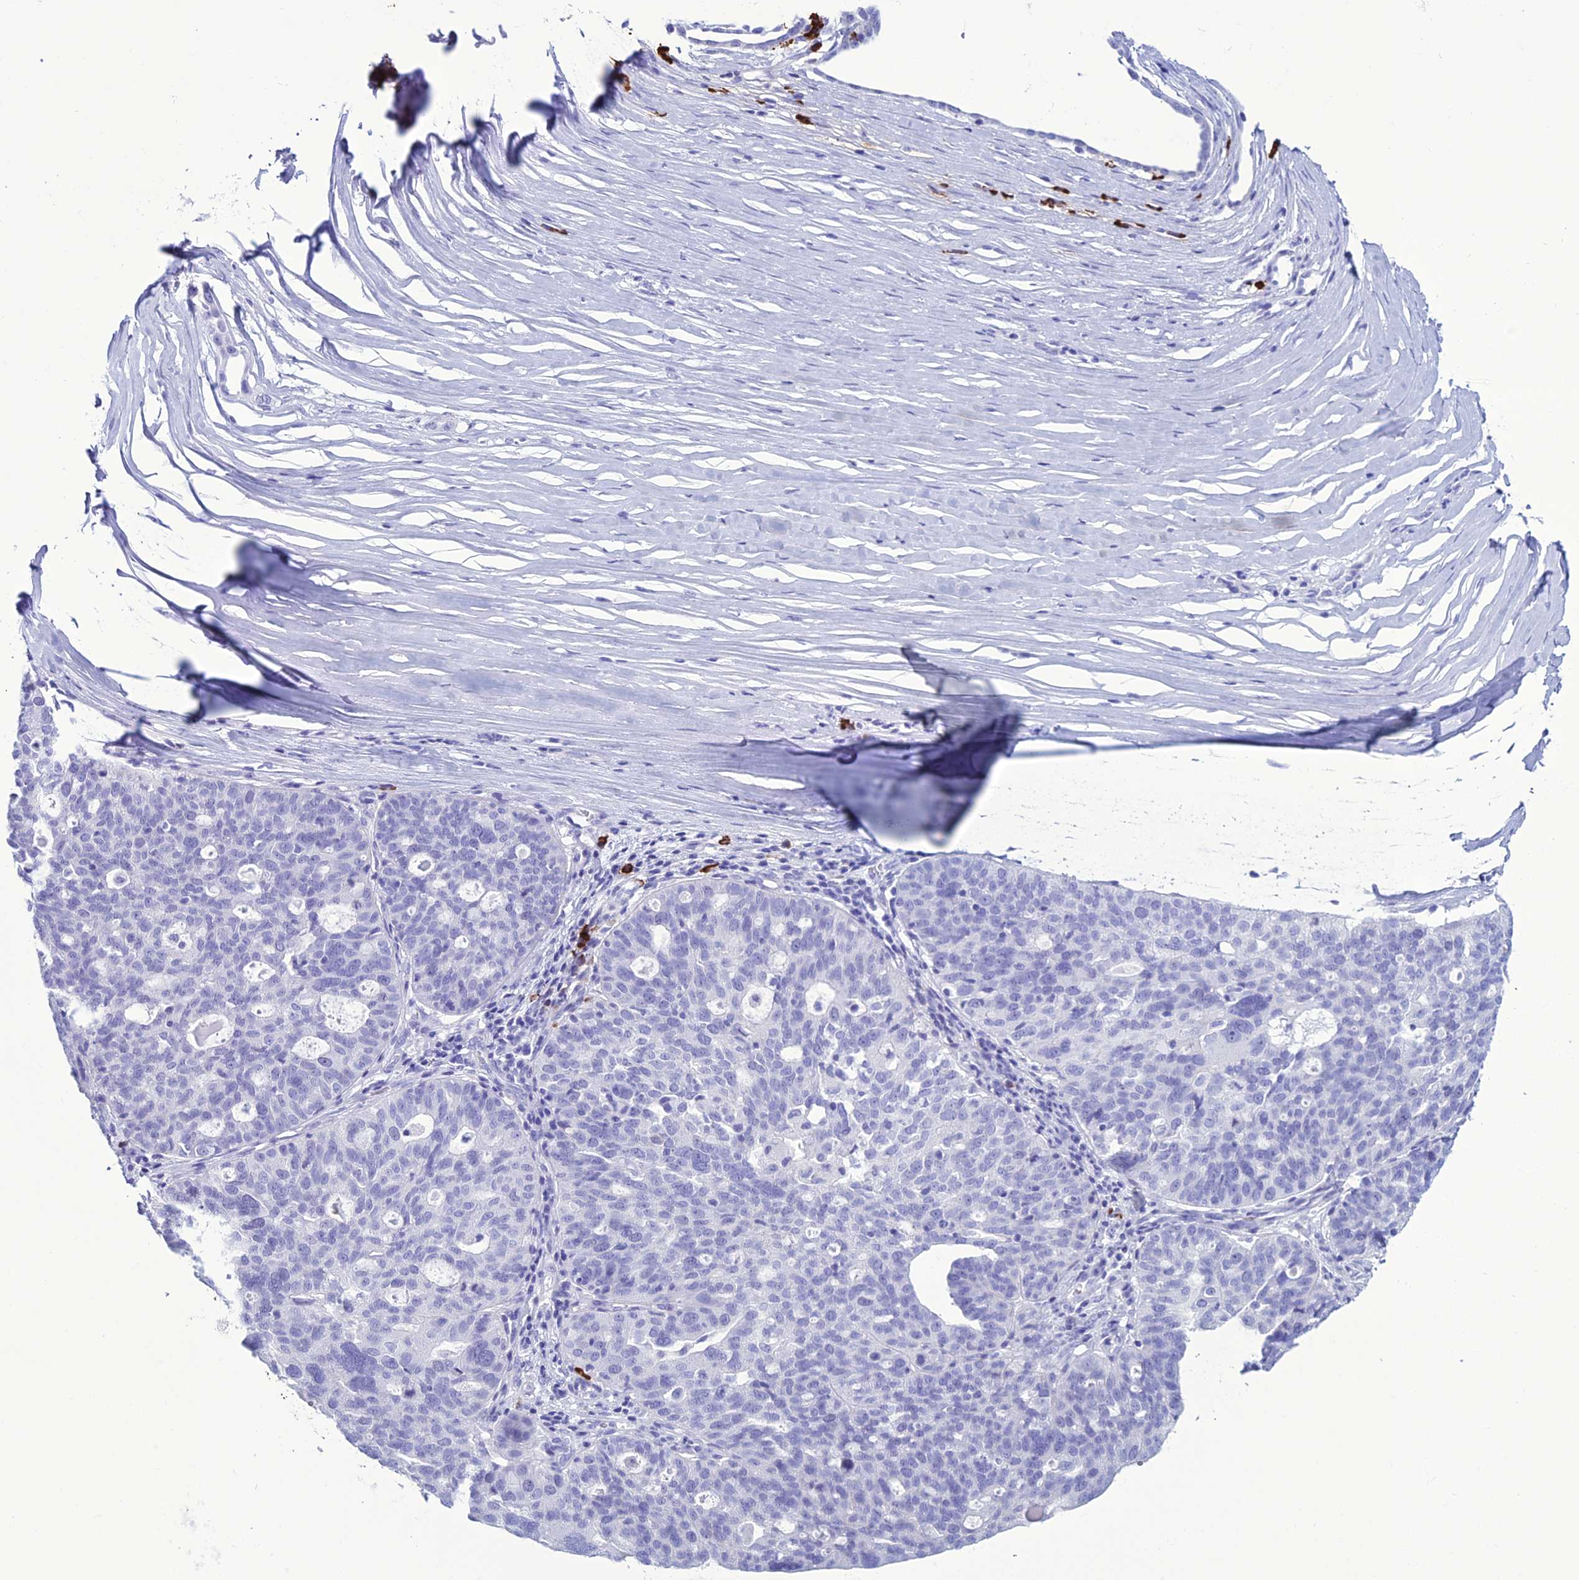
{"staining": {"intensity": "negative", "quantity": "none", "location": "none"}, "tissue": "ovarian cancer", "cell_type": "Tumor cells", "image_type": "cancer", "snomed": [{"axis": "morphology", "description": "Cystadenocarcinoma, serous, NOS"}, {"axis": "topography", "description": "Ovary"}], "caption": "This is an immunohistochemistry (IHC) image of human ovarian cancer (serous cystadenocarcinoma). There is no expression in tumor cells.", "gene": "MZB1", "patient": {"sex": "female", "age": 59}}